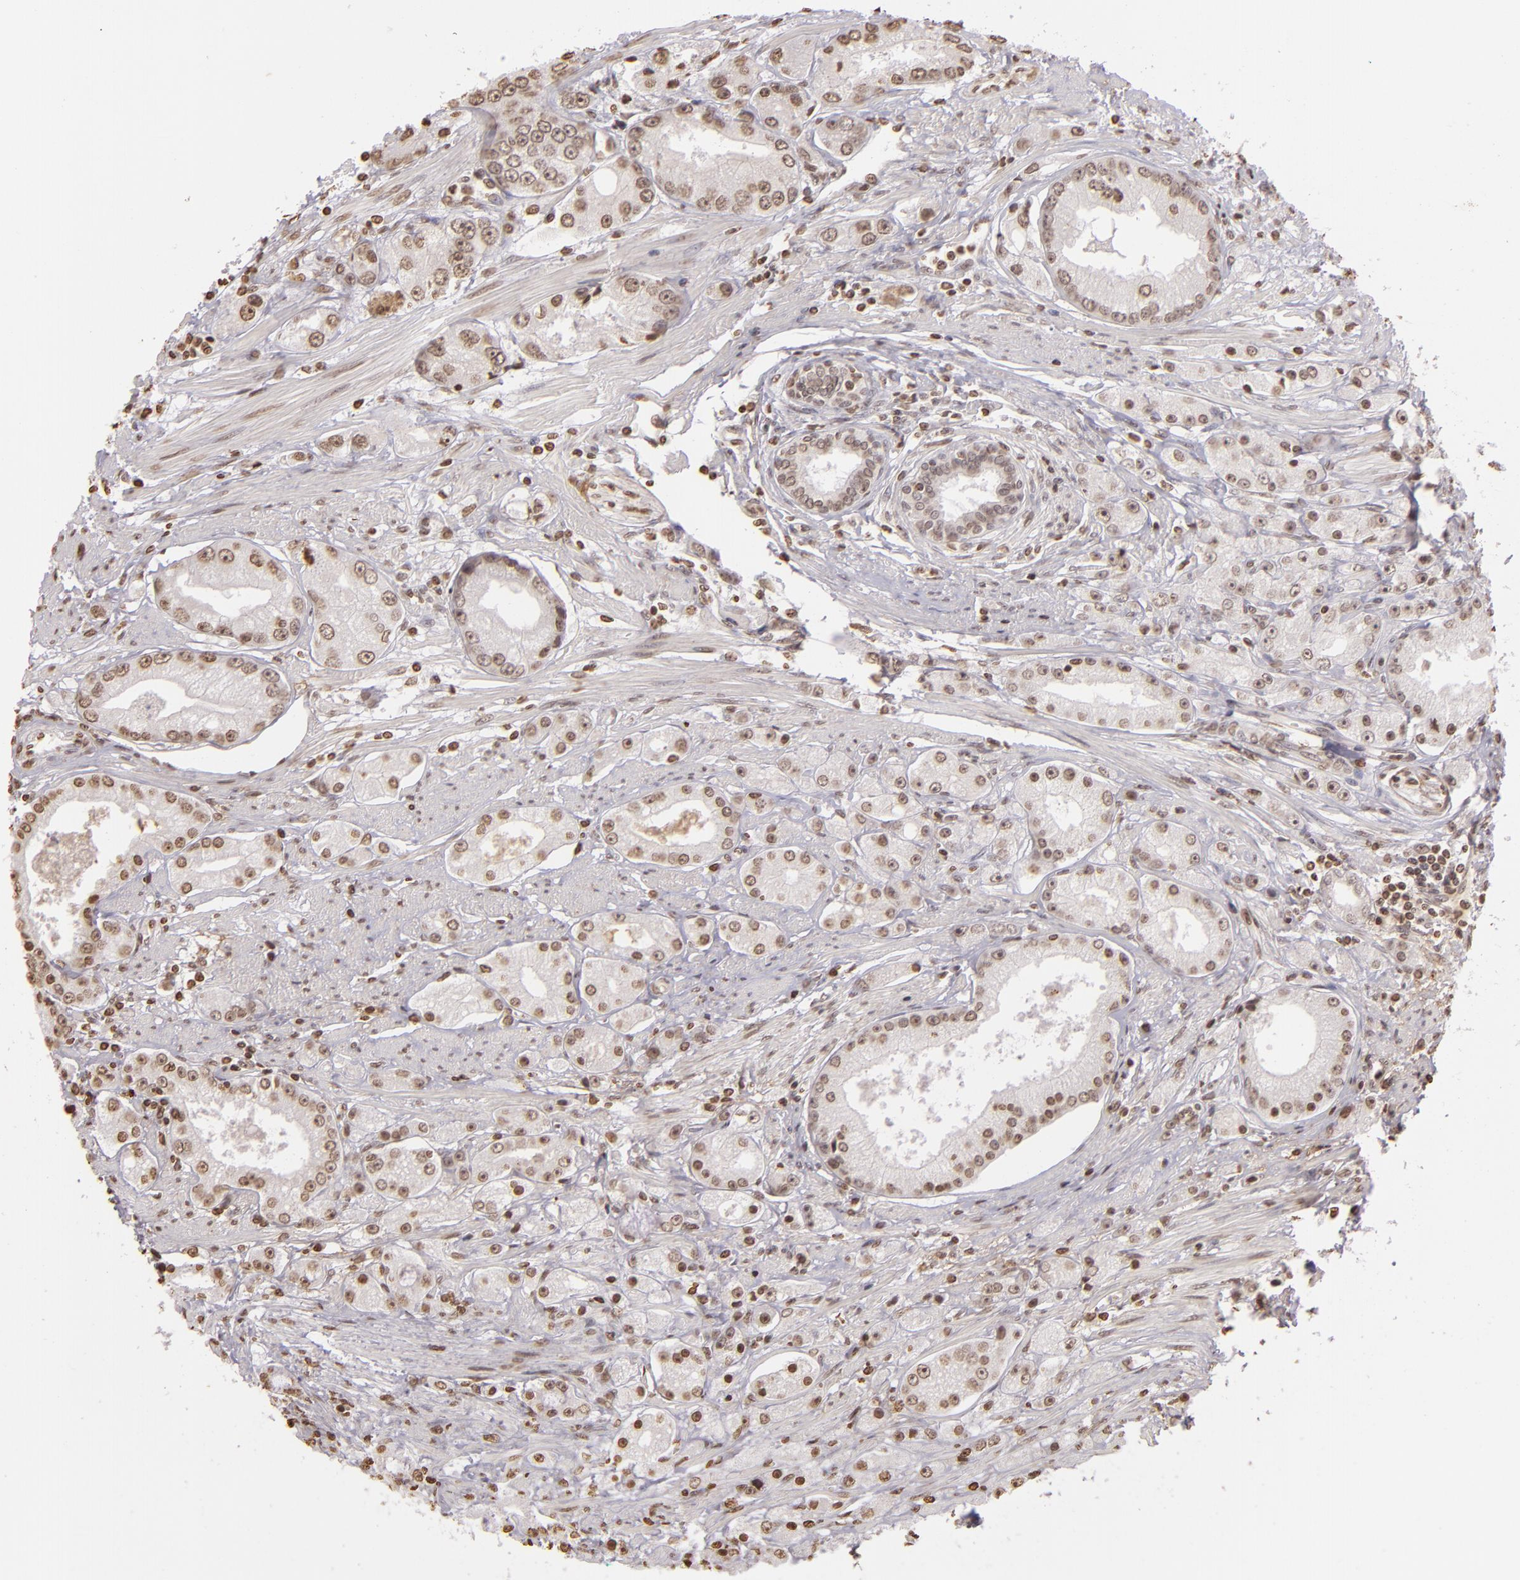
{"staining": {"intensity": "moderate", "quantity": ">75%", "location": "nuclear"}, "tissue": "prostate cancer", "cell_type": "Tumor cells", "image_type": "cancer", "snomed": [{"axis": "morphology", "description": "Adenocarcinoma, Medium grade"}, {"axis": "topography", "description": "Prostate"}], "caption": "Approximately >75% of tumor cells in human prostate adenocarcinoma (medium-grade) reveal moderate nuclear protein staining as visualized by brown immunohistochemical staining.", "gene": "THRB", "patient": {"sex": "male", "age": 72}}